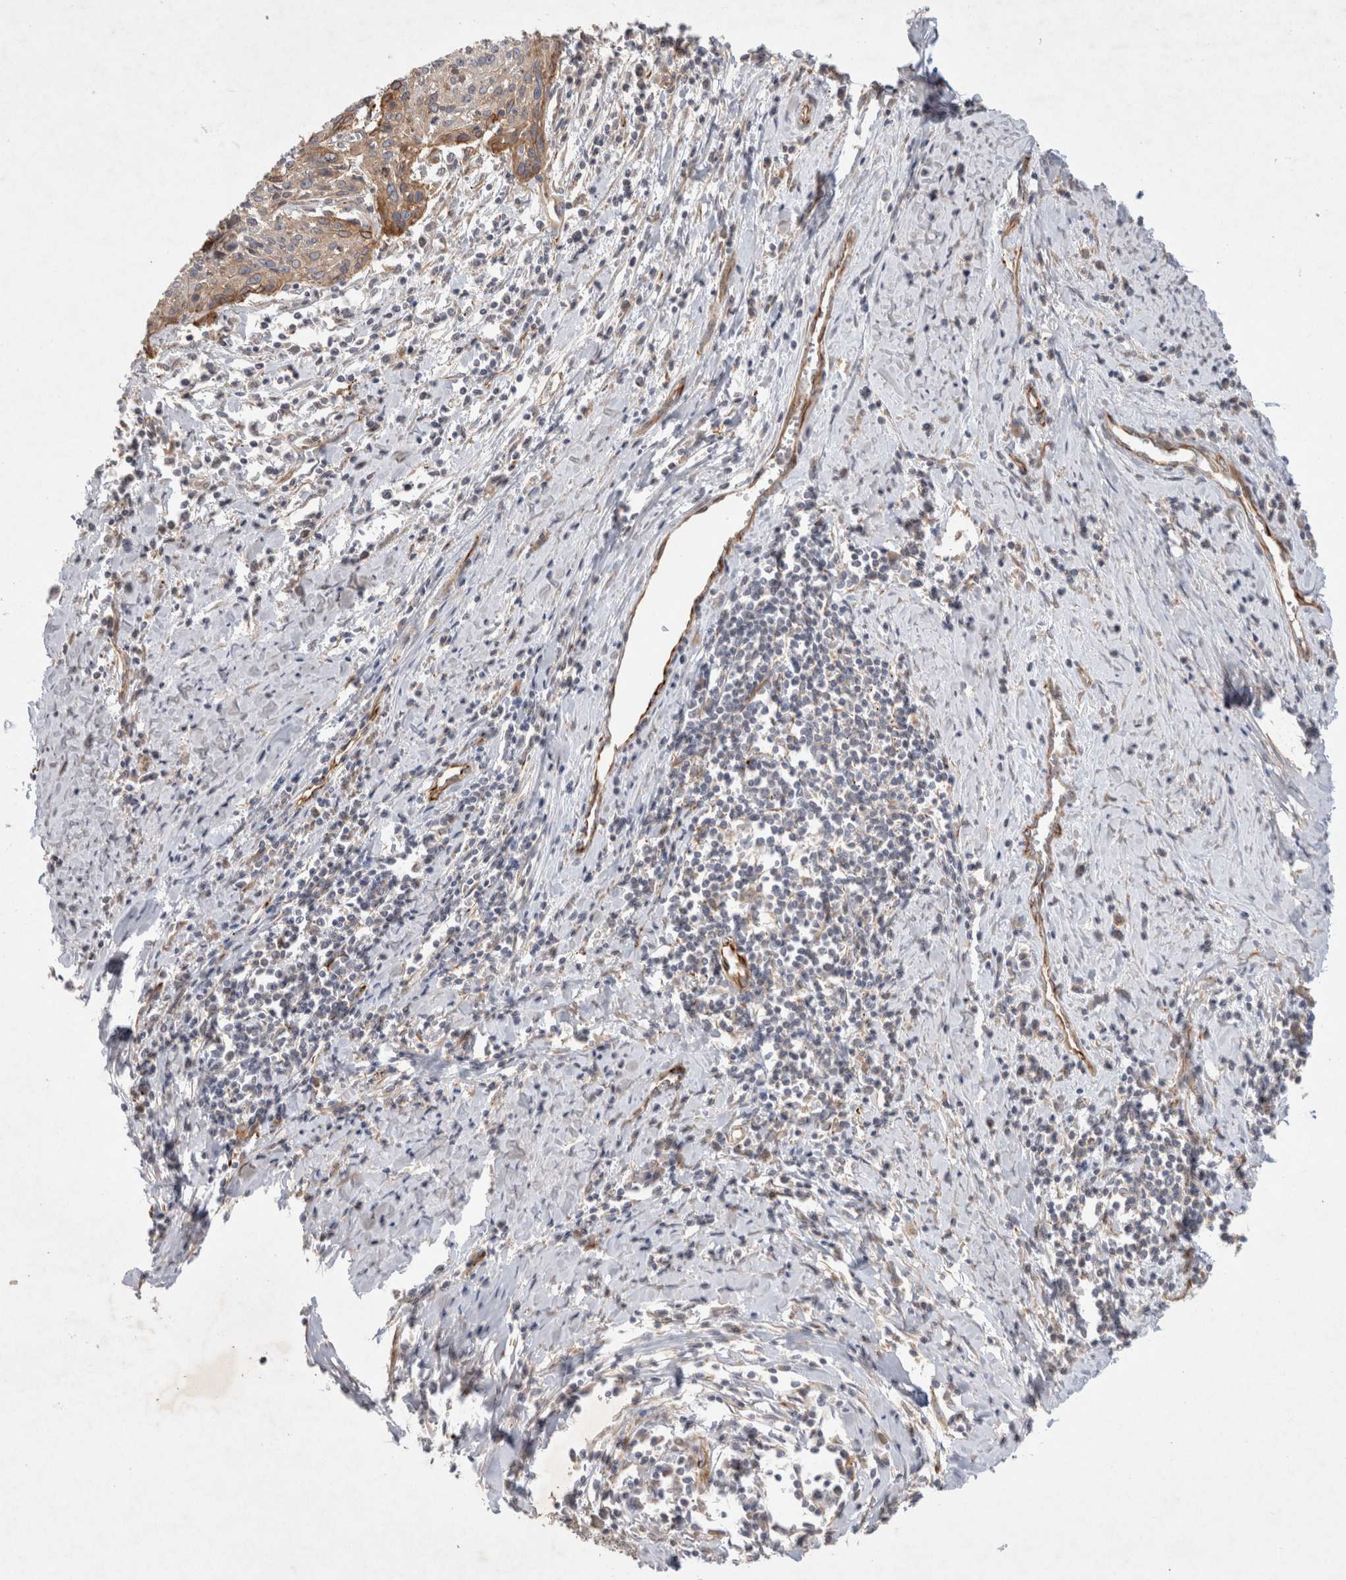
{"staining": {"intensity": "moderate", "quantity": "<25%", "location": "cytoplasmic/membranous"}, "tissue": "cervical cancer", "cell_type": "Tumor cells", "image_type": "cancer", "snomed": [{"axis": "morphology", "description": "Squamous cell carcinoma, NOS"}, {"axis": "topography", "description": "Cervix"}], "caption": "Immunohistochemistry image of human cervical cancer (squamous cell carcinoma) stained for a protein (brown), which displays low levels of moderate cytoplasmic/membranous staining in about <25% of tumor cells.", "gene": "NMU", "patient": {"sex": "female", "age": 51}}